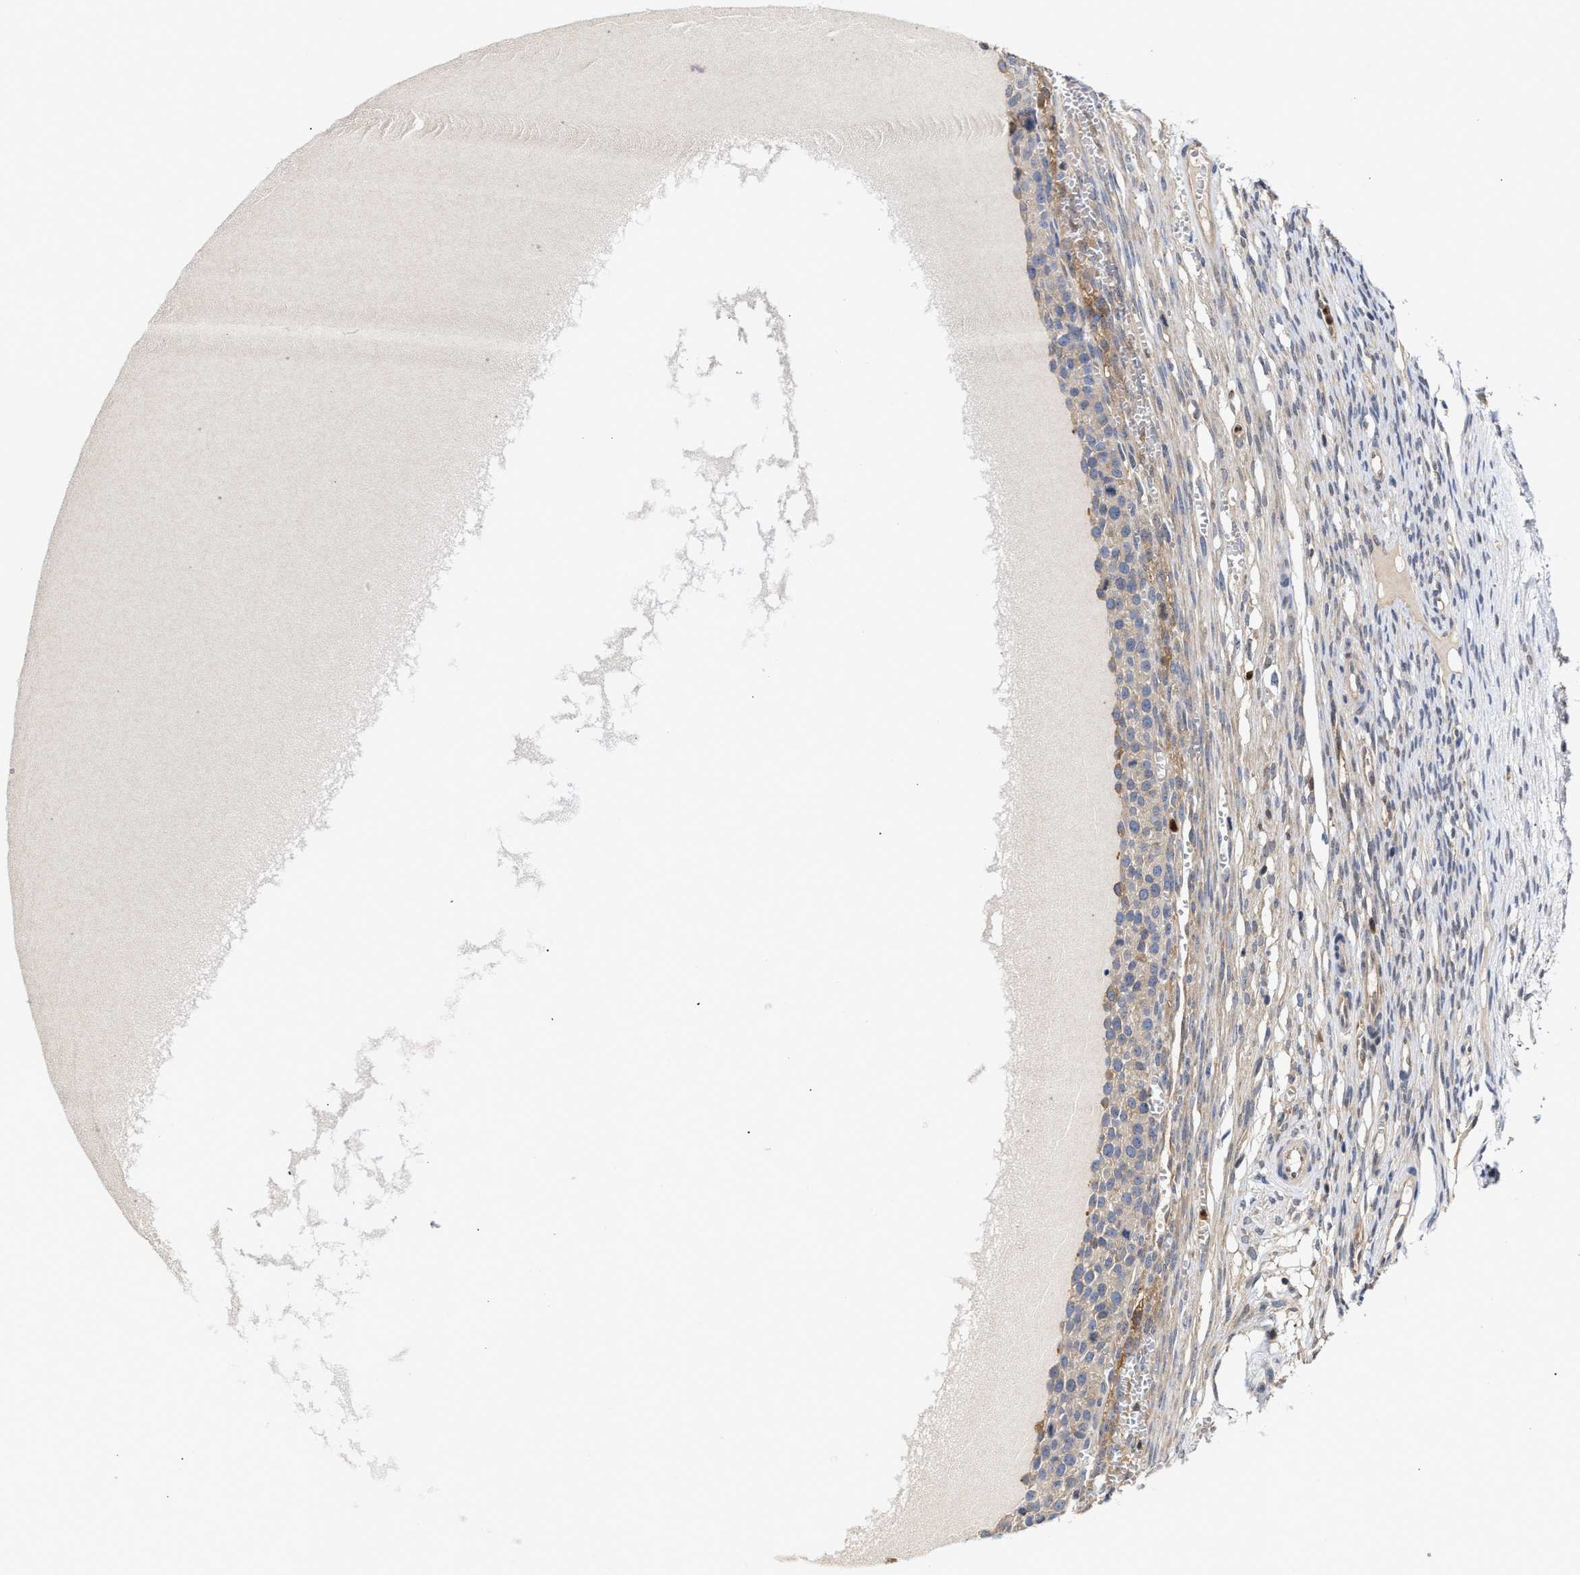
{"staining": {"intensity": "weak", "quantity": ">75%", "location": "cytoplasmic/membranous"}, "tissue": "ovary", "cell_type": "Follicle cells", "image_type": "normal", "snomed": [{"axis": "morphology", "description": "Normal tissue, NOS"}, {"axis": "topography", "description": "Ovary"}], "caption": "Immunohistochemical staining of unremarkable ovary shows weak cytoplasmic/membranous protein expression in about >75% of follicle cells. The protein is stained brown, and the nuclei are stained in blue (DAB (3,3'-diaminobenzidine) IHC with brightfield microscopy, high magnification).", "gene": "KLHDC1", "patient": {"sex": "female", "age": 33}}